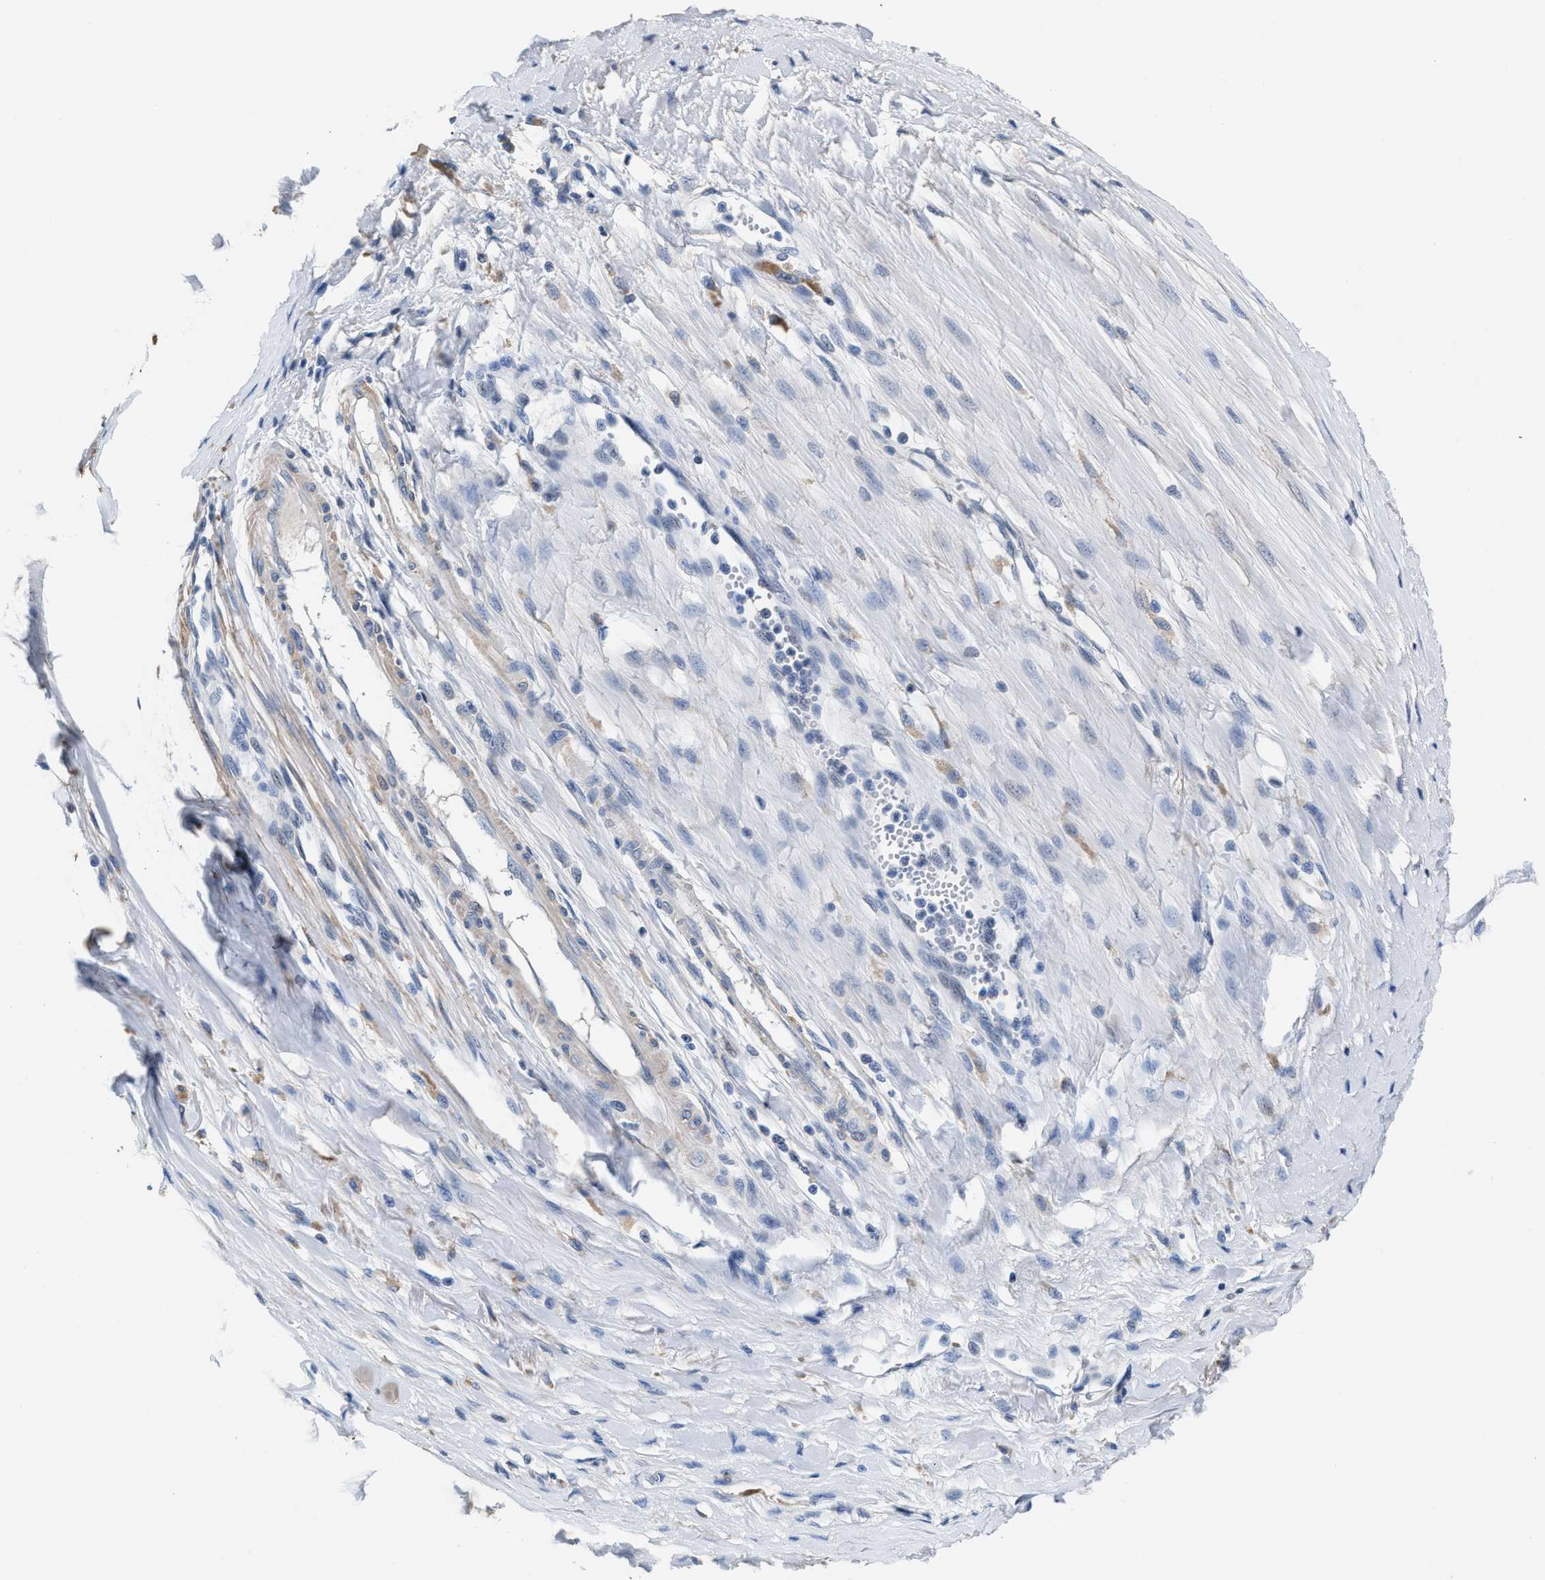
{"staining": {"intensity": "negative", "quantity": "none", "location": "none"}, "tissue": "melanoma", "cell_type": "Tumor cells", "image_type": "cancer", "snomed": [{"axis": "morphology", "description": "Malignant melanoma, Metastatic site"}, {"axis": "topography", "description": "Lymph node"}], "caption": "Immunohistochemistry histopathology image of human malignant melanoma (metastatic site) stained for a protein (brown), which displays no positivity in tumor cells. (DAB (3,3'-diaminobenzidine) IHC, high magnification).", "gene": "MYH3", "patient": {"sex": "male", "age": 59}}